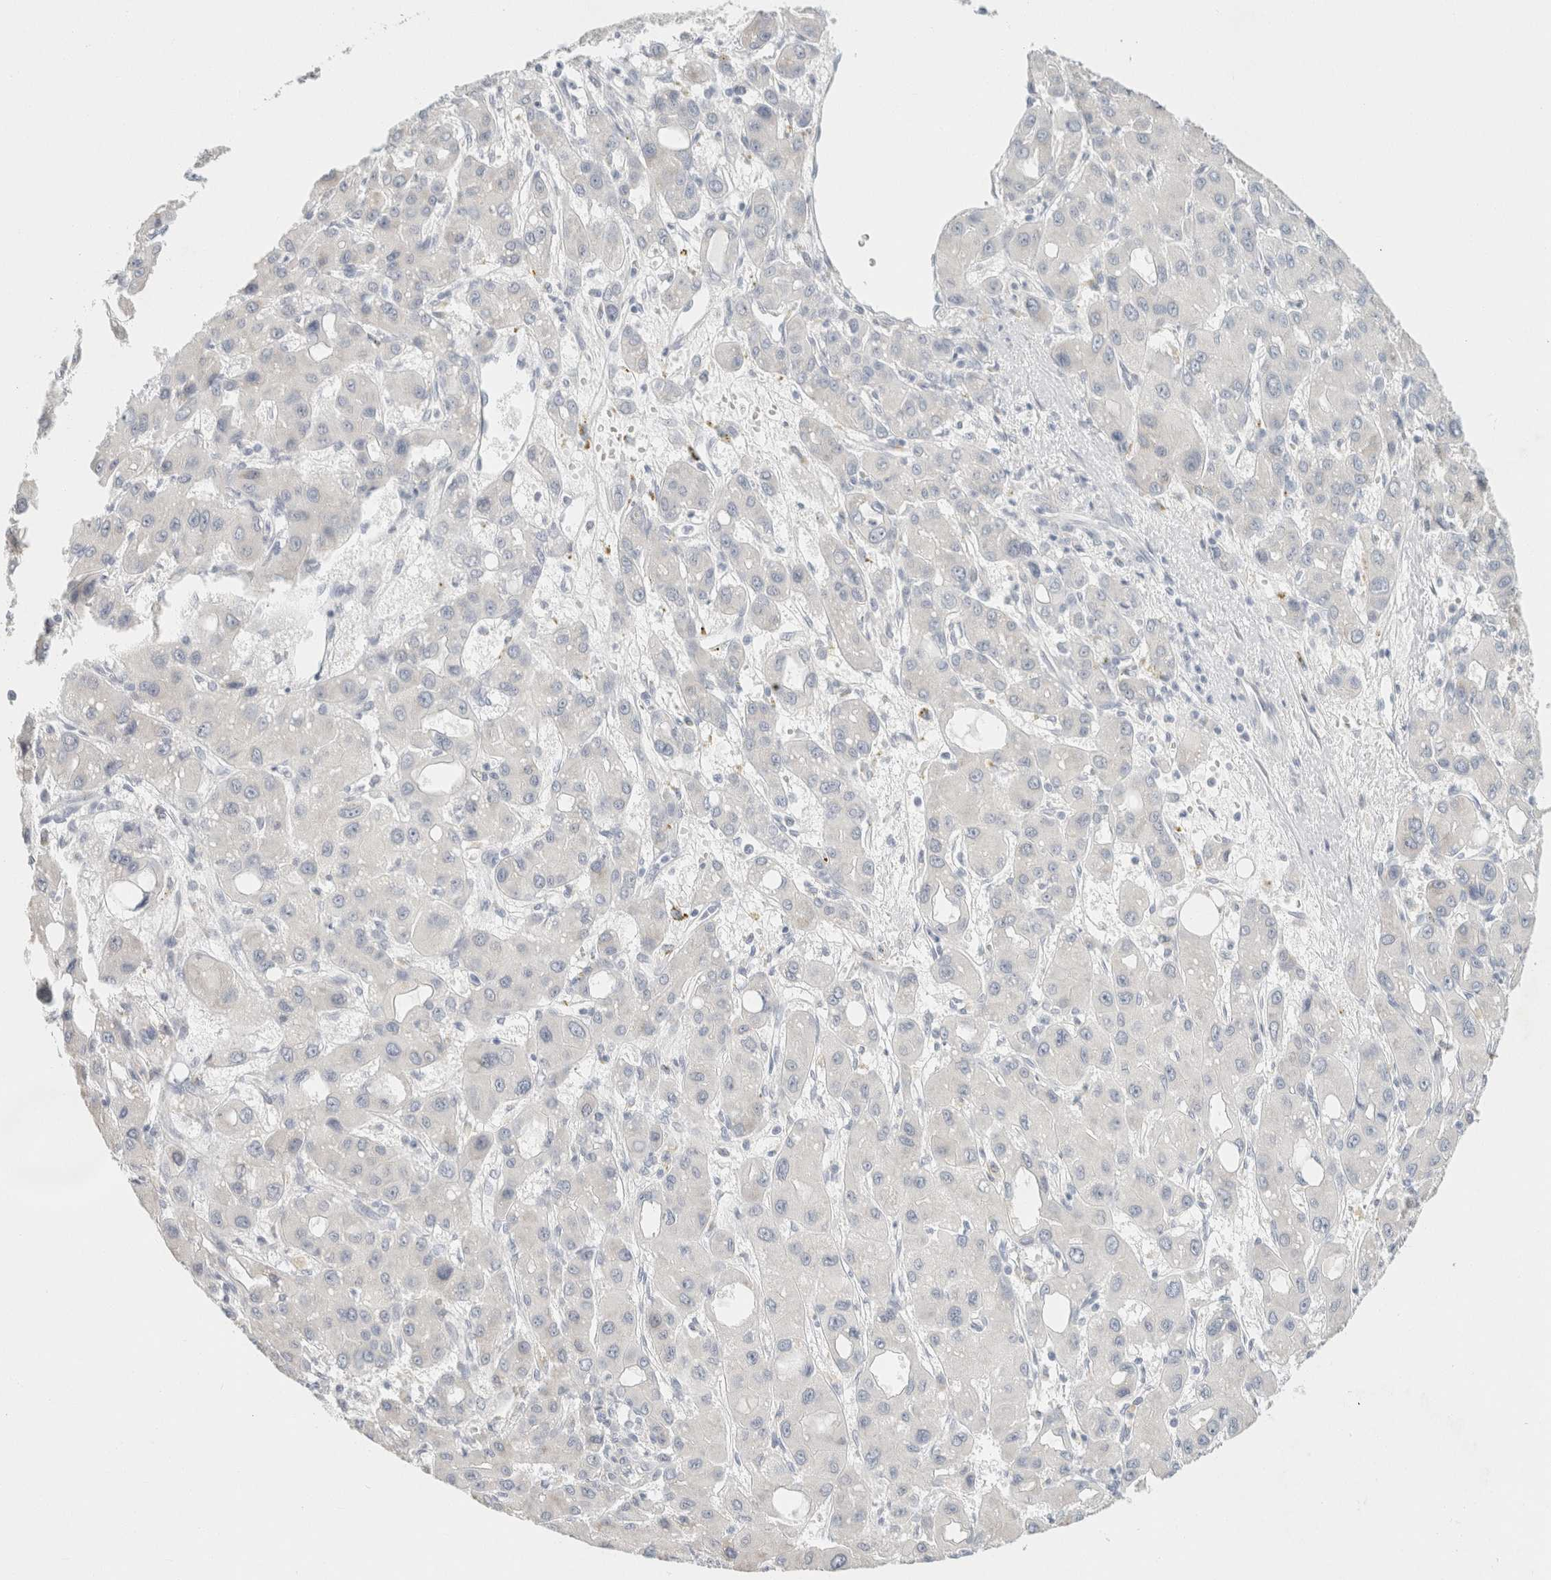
{"staining": {"intensity": "negative", "quantity": "none", "location": "none"}, "tissue": "liver cancer", "cell_type": "Tumor cells", "image_type": "cancer", "snomed": [{"axis": "morphology", "description": "Carcinoma, Hepatocellular, NOS"}, {"axis": "topography", "description": "Liver"}], "caption": "Hepatocellular carcinoma (liver) stained for a protein using immunohistochemistry demonstrates no staining tumor cells.", "gene": "NEFM", "patient": {"sex": "male", "age": 55}}